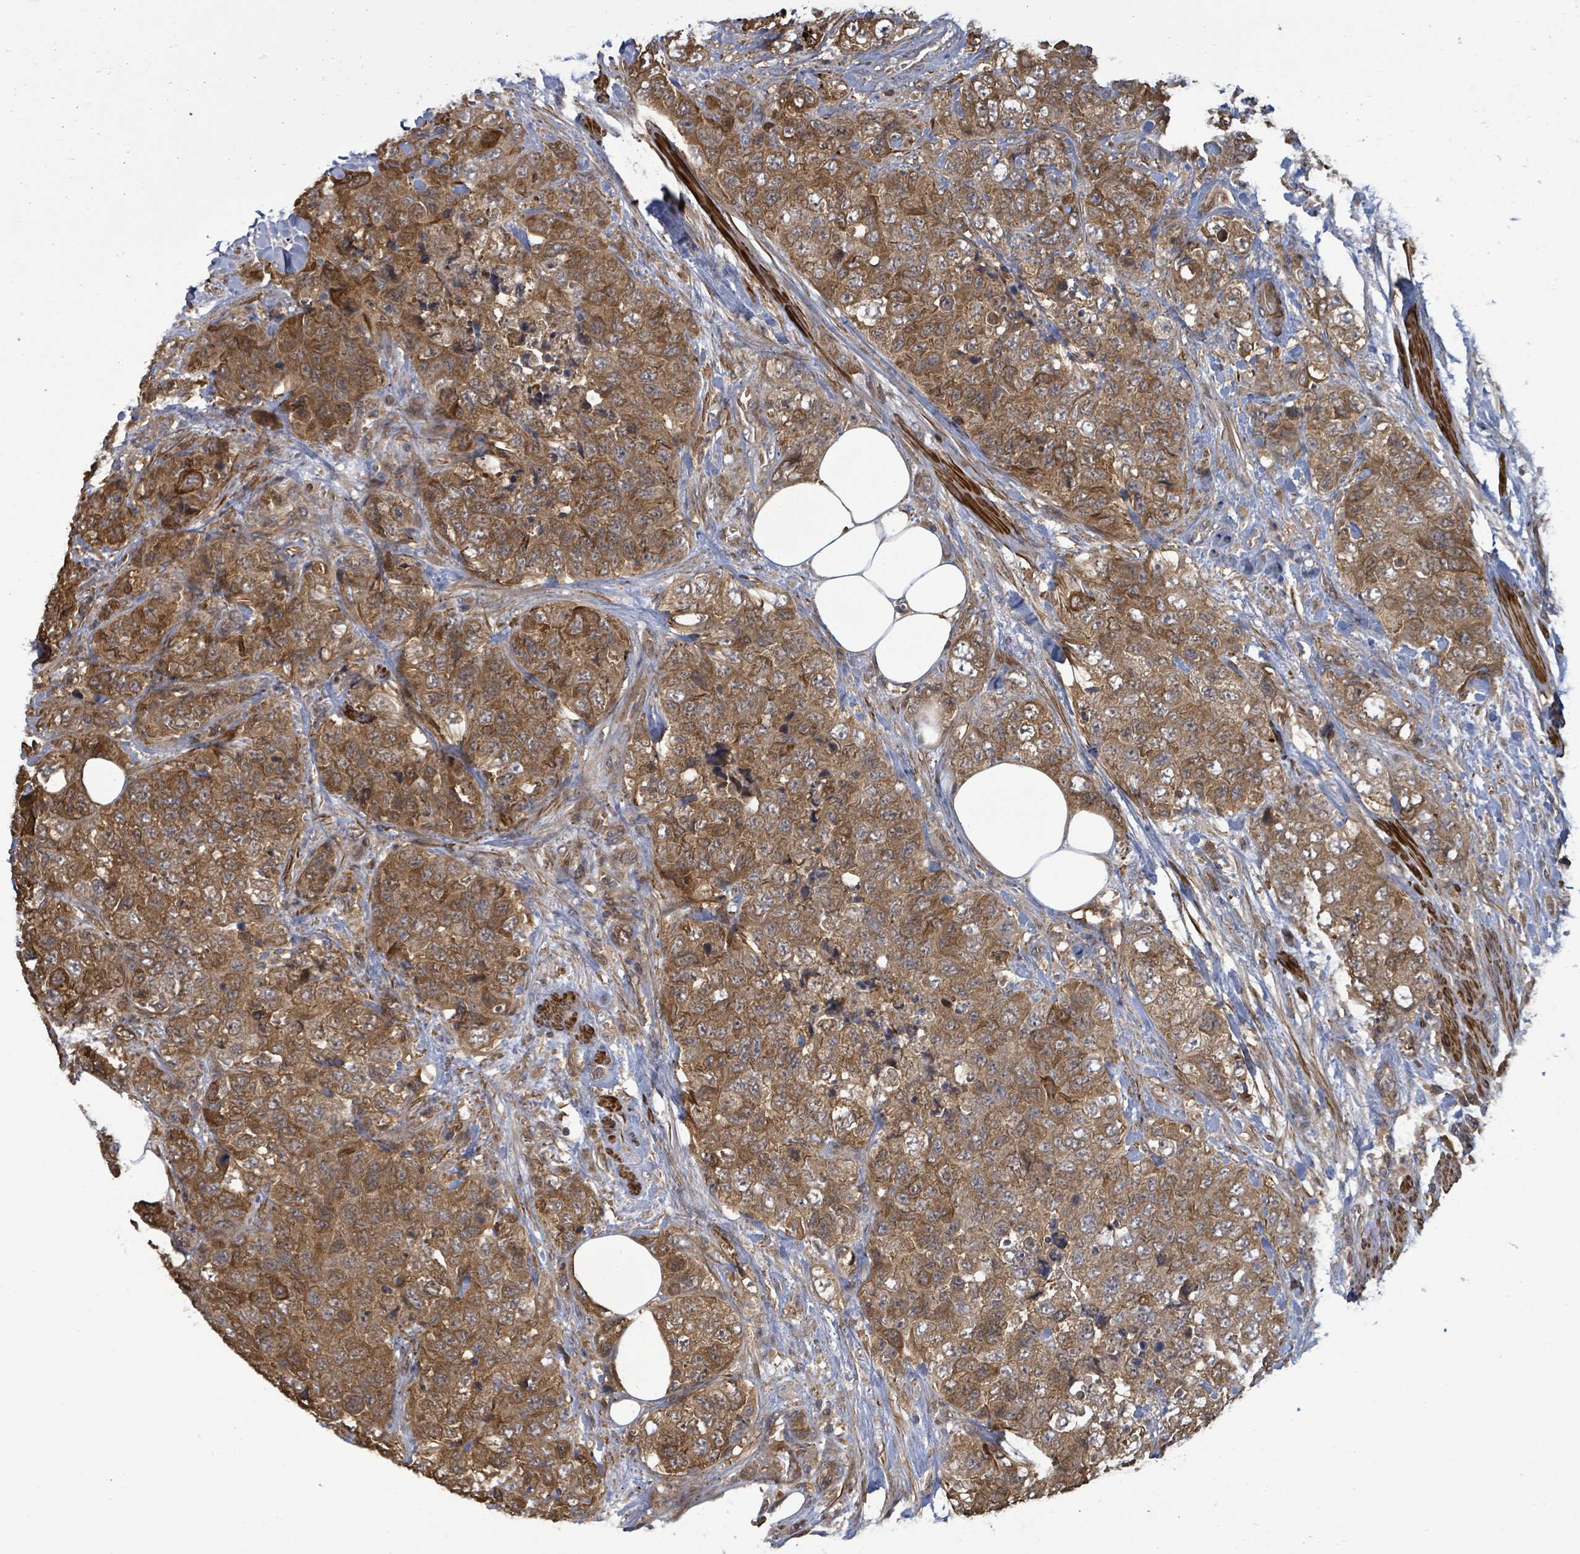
{"staining": {"intensity": "moderate", "quantity": ">75%", "location": "cytoplasmic/membranous"}, "tissue": "urothelial cancer", "cell_type": "Tumor cells", "image_type": "cancer", "snomed": [{"axis": "morphology", "description": "Urothelial carcinoma, High grade"}, {"axis": "topography", "description": "Urinary bladder"}], "caption": "Moderate cytoplasmic/membranous expression for a protein is identified in approximately >75% of tumor cells of urothelial cancer using immunohistochemistry.", "gene": "MAP3K6", "patient": {"sex": "female", "age": 78}}